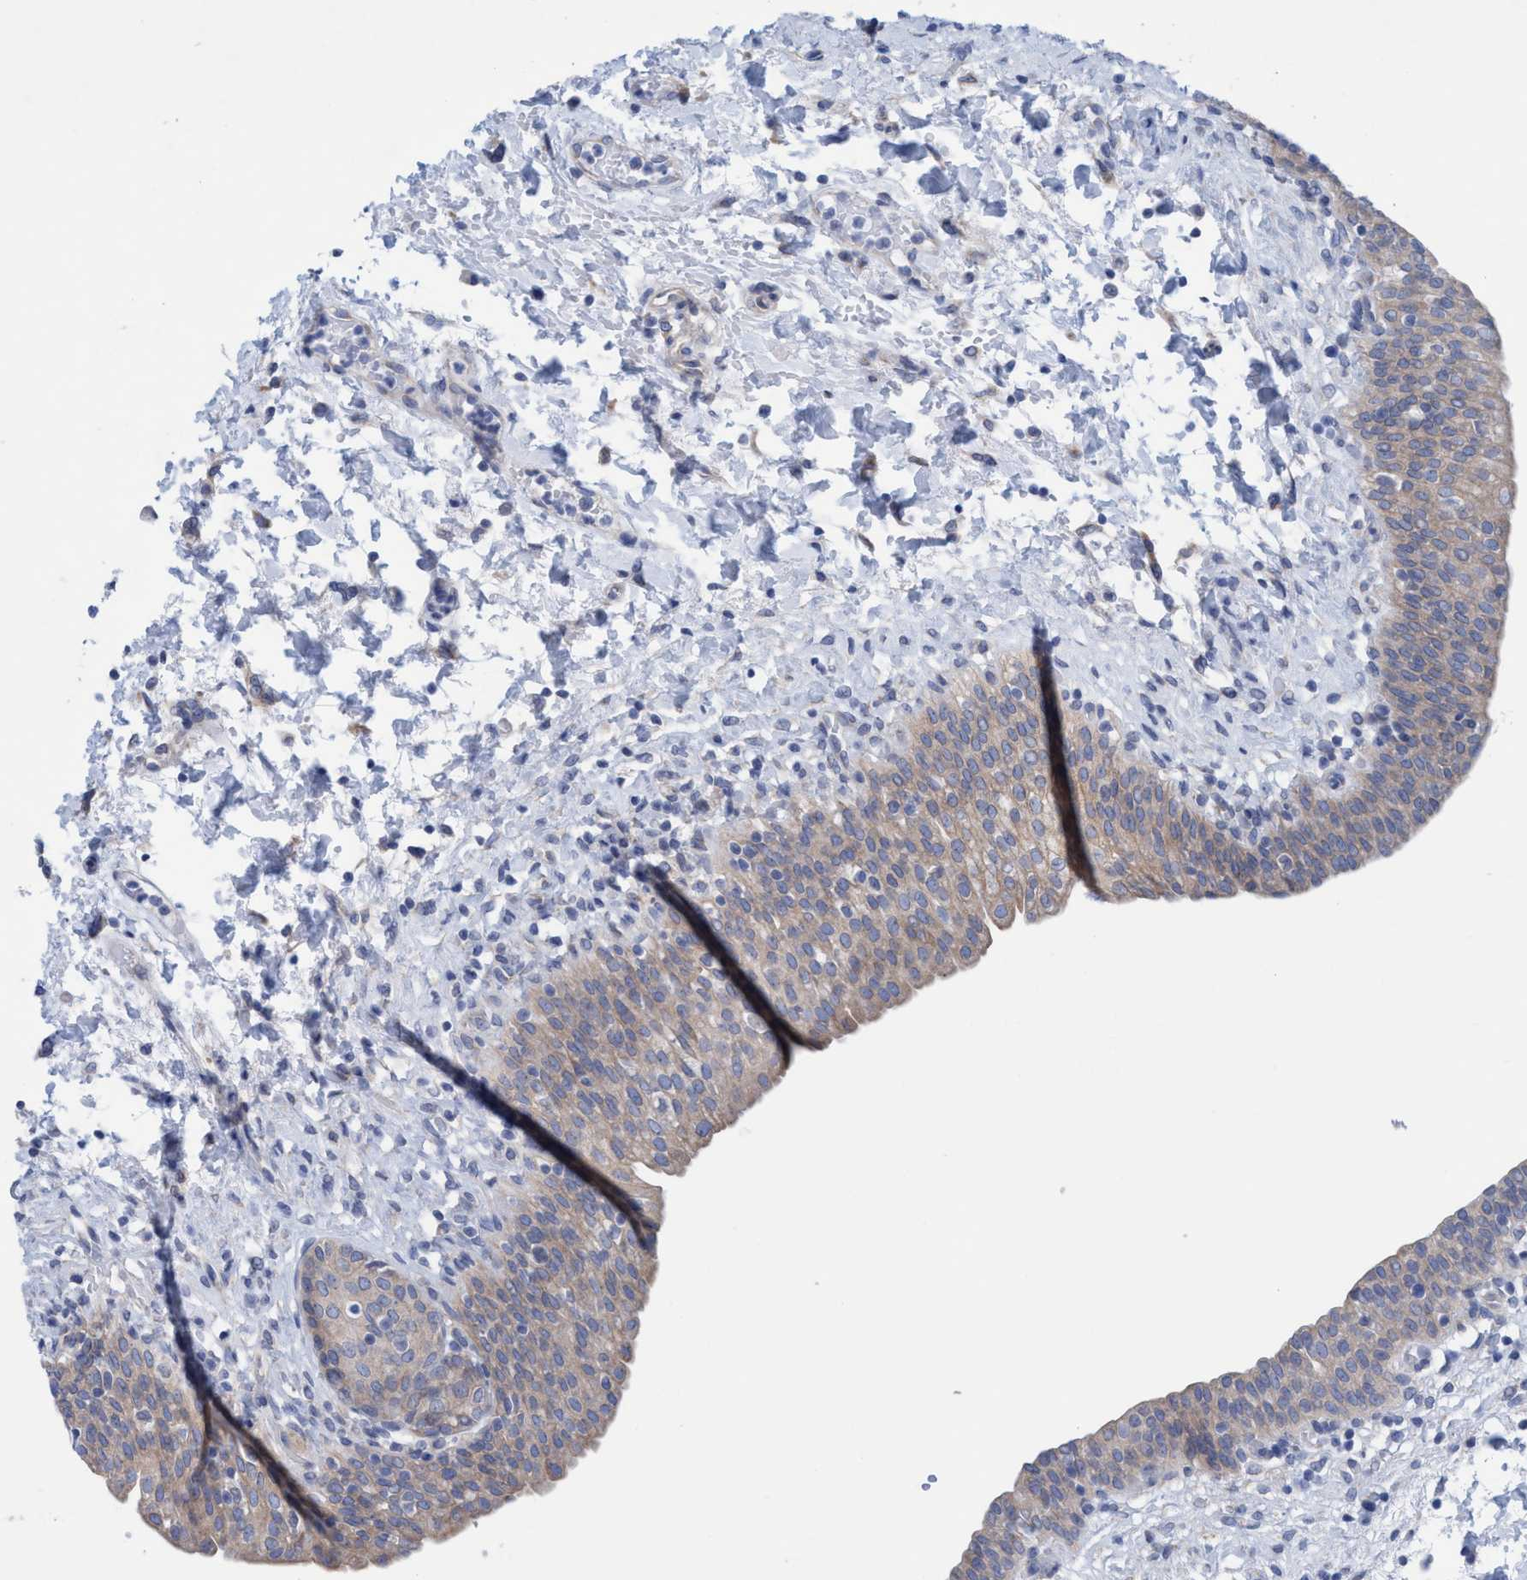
{"staining": {"intensity": "weak", "quantity": "25%-75%", "location": "cytoplasmic/membranous"}, "tissue": "urinary bladder", "cell_type": "Urothelial cells", "image_type": "normal", "snomed": [{"axis": "morphology", "description": "Normal tissue, NOS"}, {"axis": "topography", "description": "Urinary bladder"}], "caption": "Immunohistochemical staining of benign human urinary bladder exhibits 25%-75% levels of weak cytoplasmic/membranous protein expression in approximately 25%-75% of urothelial cells.", "gene": "RSAD1", "patient": {"sex": "male", "age": 55}}